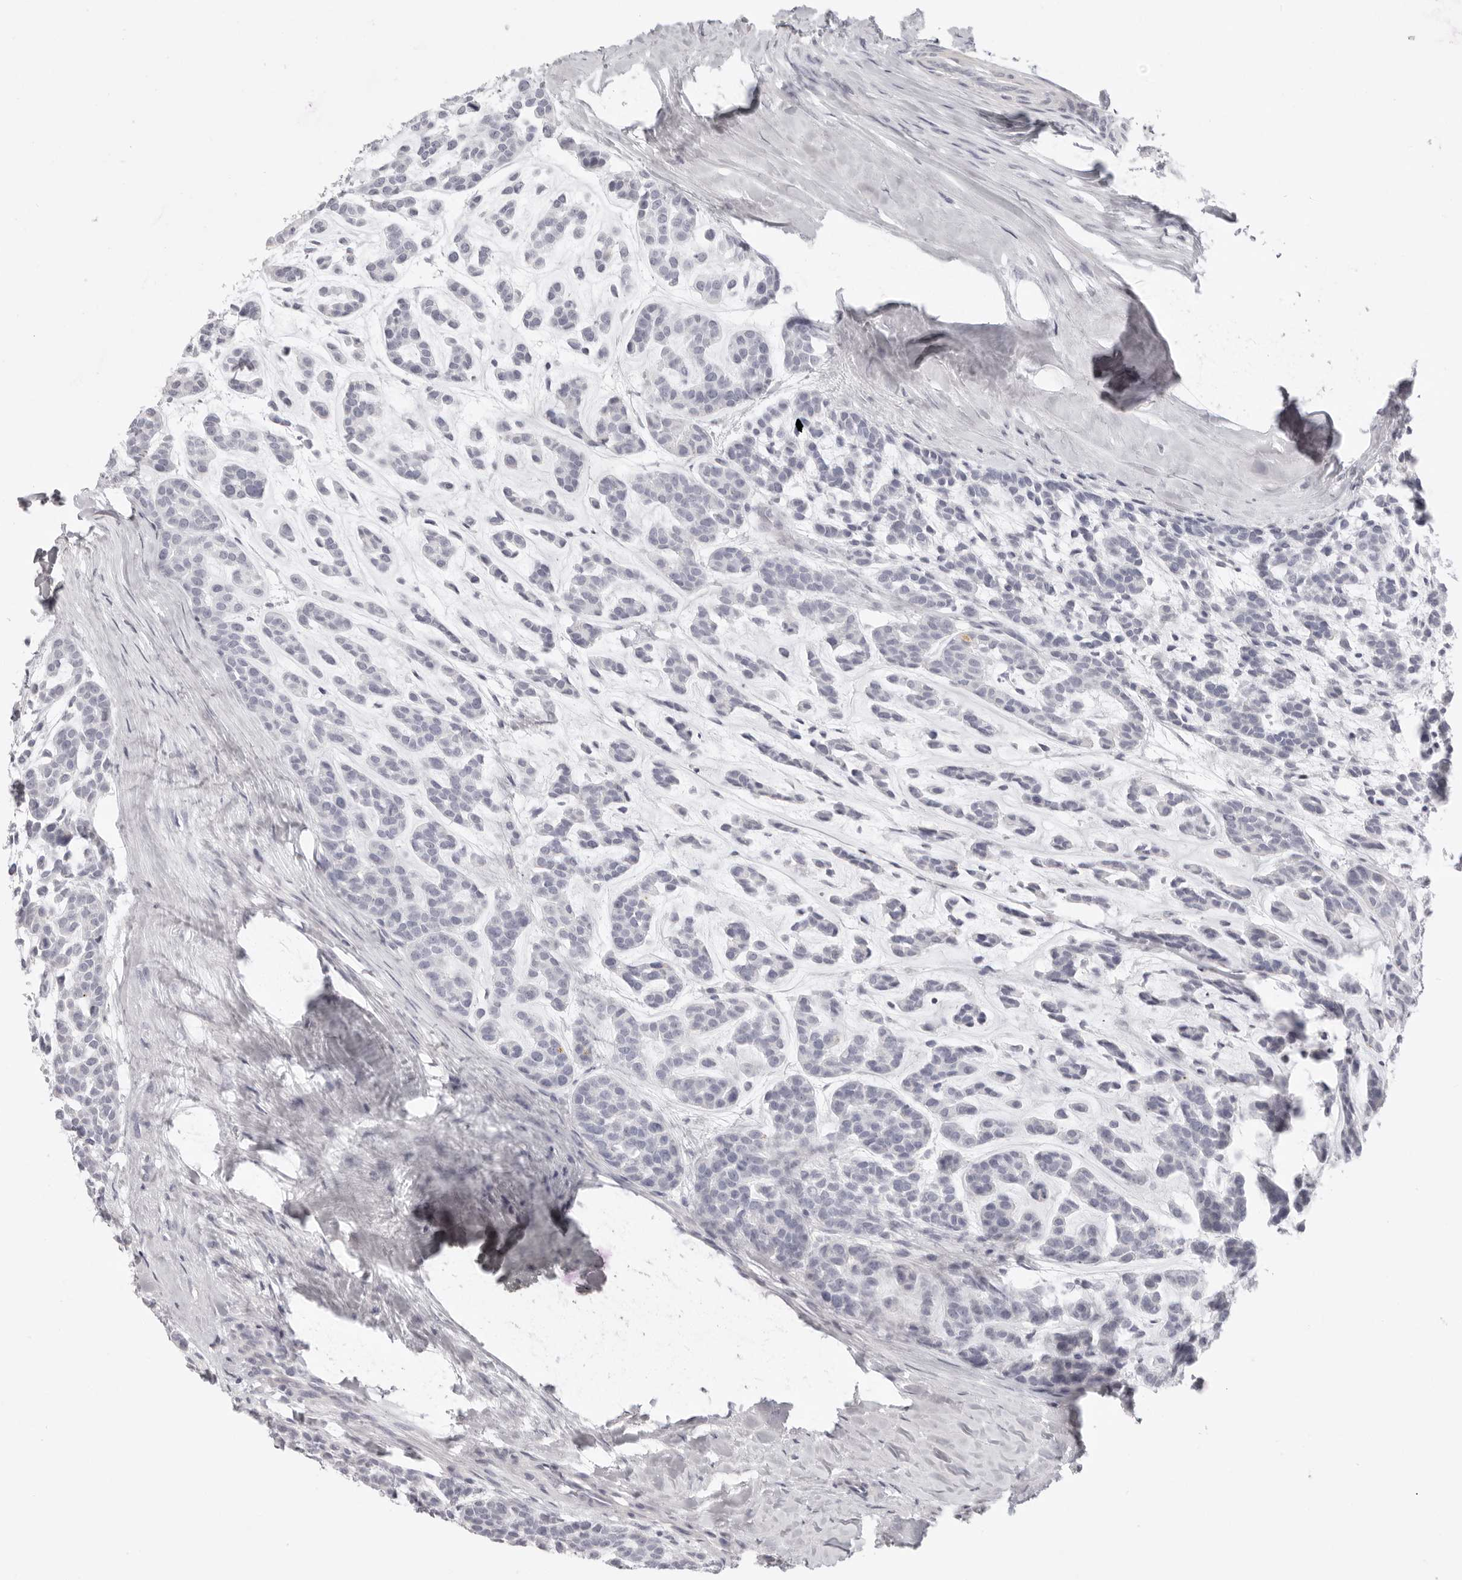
{"staining": {"intensity": "negative", "quantity": "none", "location": "none"}, "tissue": "head and neck cancer", "cell_type": "Tumor cells", "image_type": "cancer", "snomed": [{"axis": "morphology", "description": "Adenocarcinoma, NOS"}, {"axis": "morphology", "description": "Adenoma, NOS"}, {"axis": "topography", "description": "Head-Neck"}], "caption": "Photomicrograph shows no significant protein staining in tumor cells of adenoma (head and neck).", "gene": "RXFP1", "patient": {"sex": "female", "age": 55}}